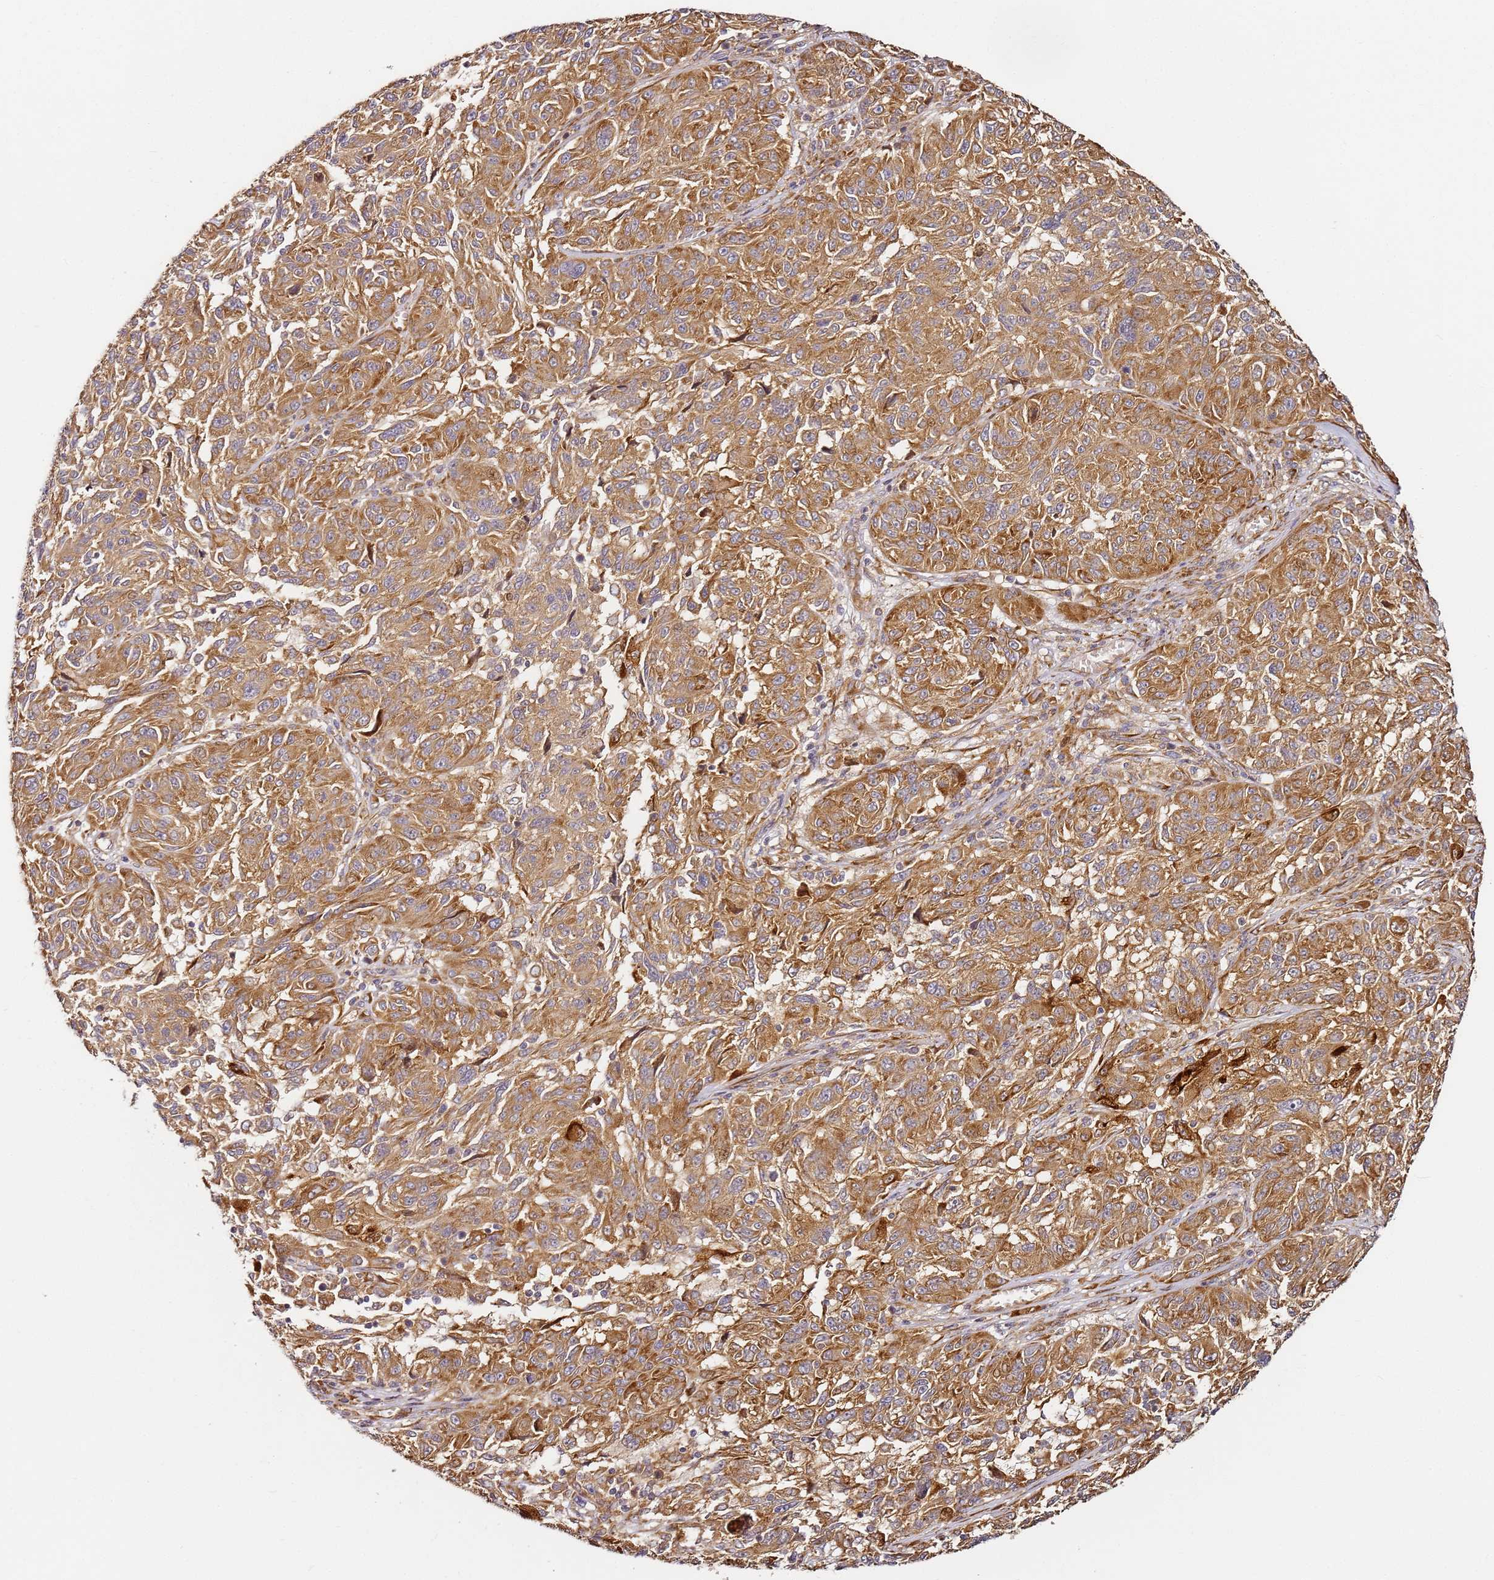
{"staining": {"intensity": "moderate", "quantity": ">75%", "location": "cytoplasmic/membranous"}, "tissue": "melanoma", "cell_type": "Tumor cells", "image_type": "cancer", "snomed": [{"axis": "morphology", "description": "Malignant melanoma, NOS"}, {"axis": "topography", "description": "Skin"}], "caption": "Malignant melanoma tissue displays moderate cytoplasmic/membranous positivity in about >75% of tumor cells, visualized by immunohistochemistry.", "gene": "RPS3A", "patient": {"sex": "male", "age": 53}}